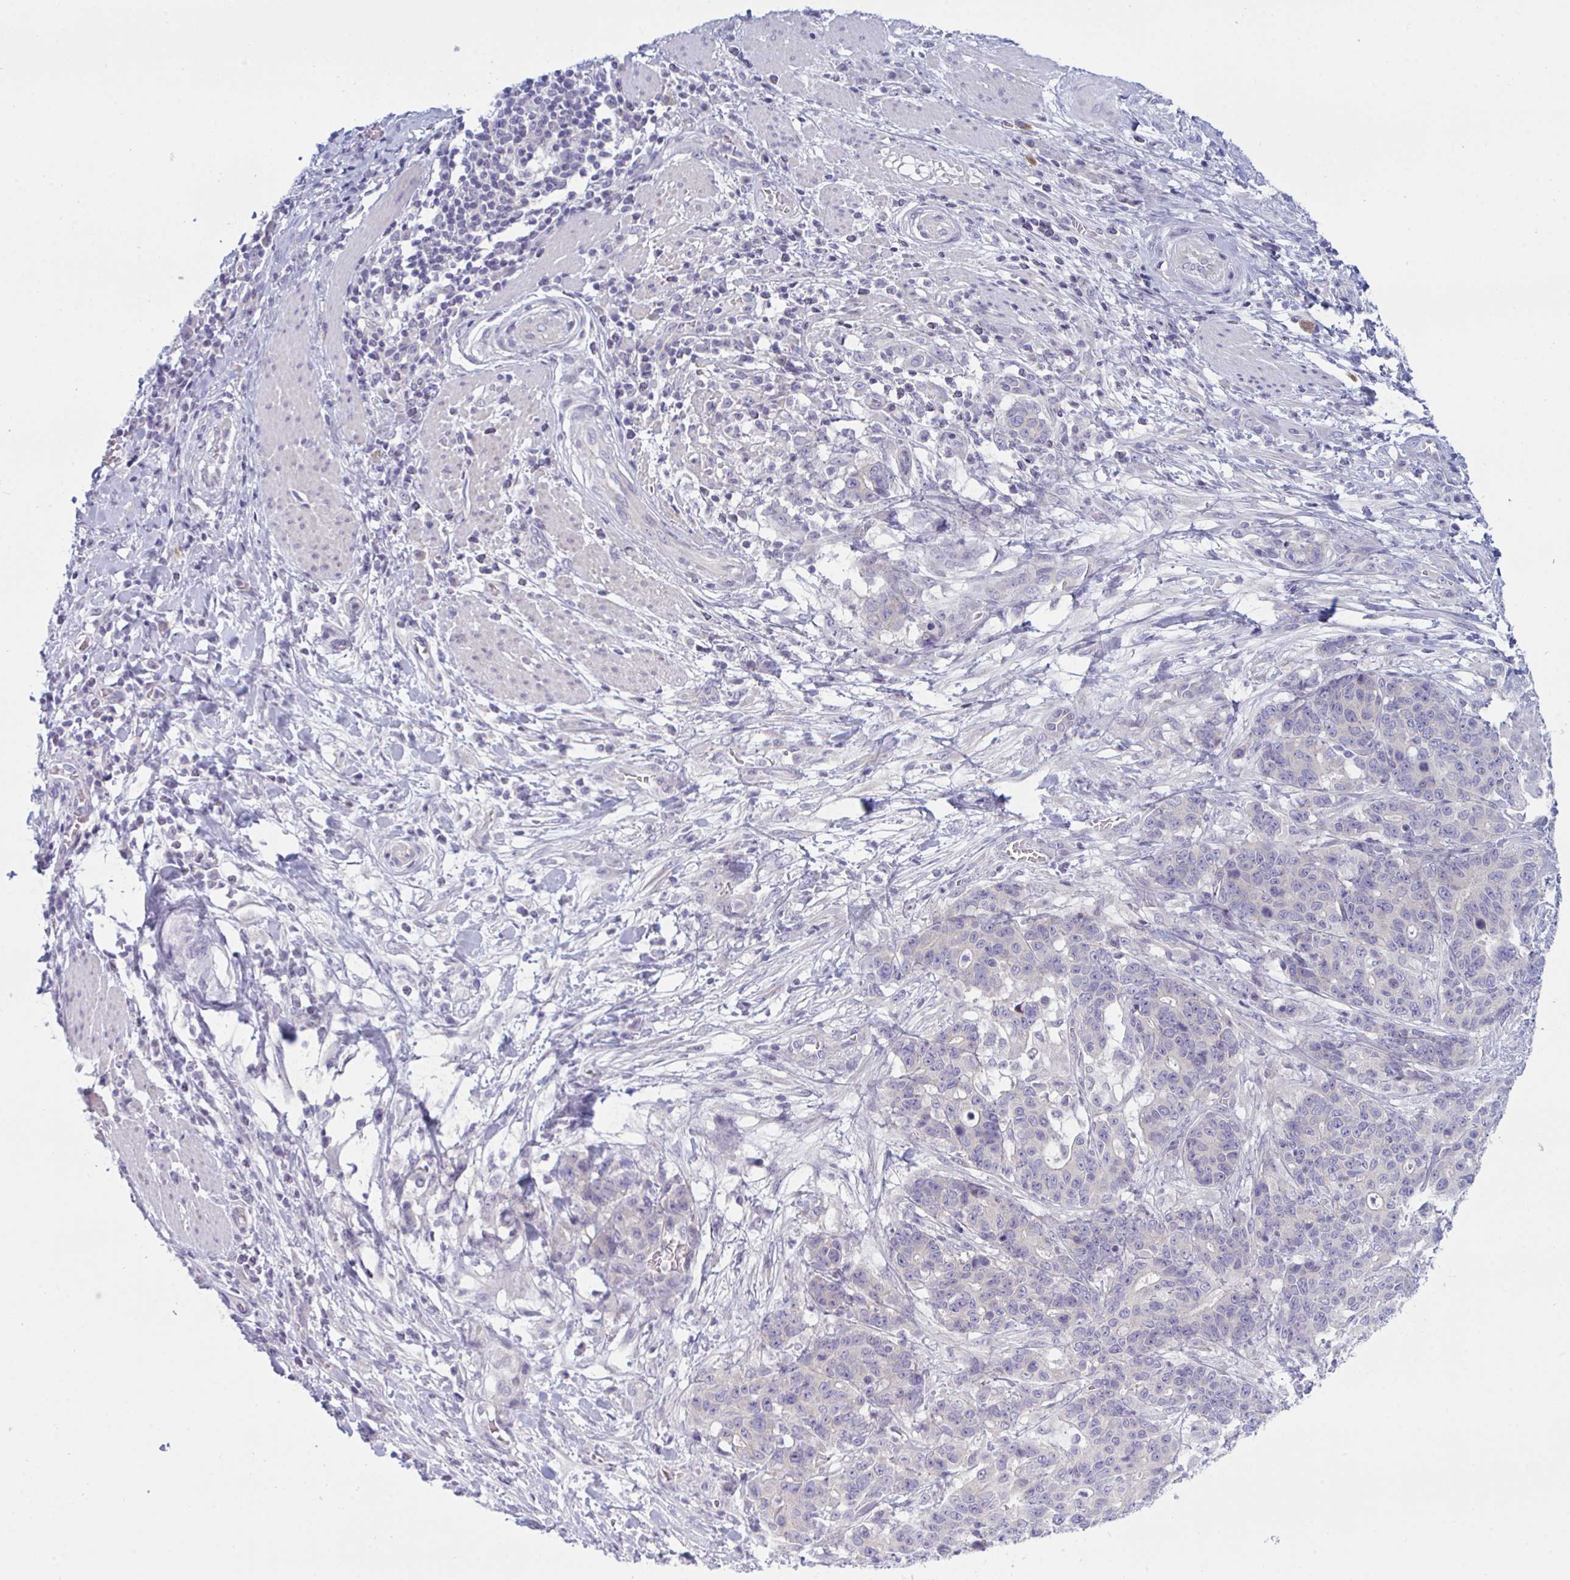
{"staining": {"intensity": "negative", "quantity": "none", "location": "none"}, "tissue": "stomach cancer", "cell_type": "Tumor cells", "image_type": "cancer", "snomed": [{"axis": "morphology", "description": "Normal tissue, NOS"}, {"axis": "morphology", "description": "Adenocarcinoma, NOS"}, {"axis": "topography", "description": "Stomach"}], "caption": "Protein analysis of stomach cancer exhibits no significant staining in tumor cells.", "gene": "NAA30", "patient": {"sex": "female", "age": 64}}